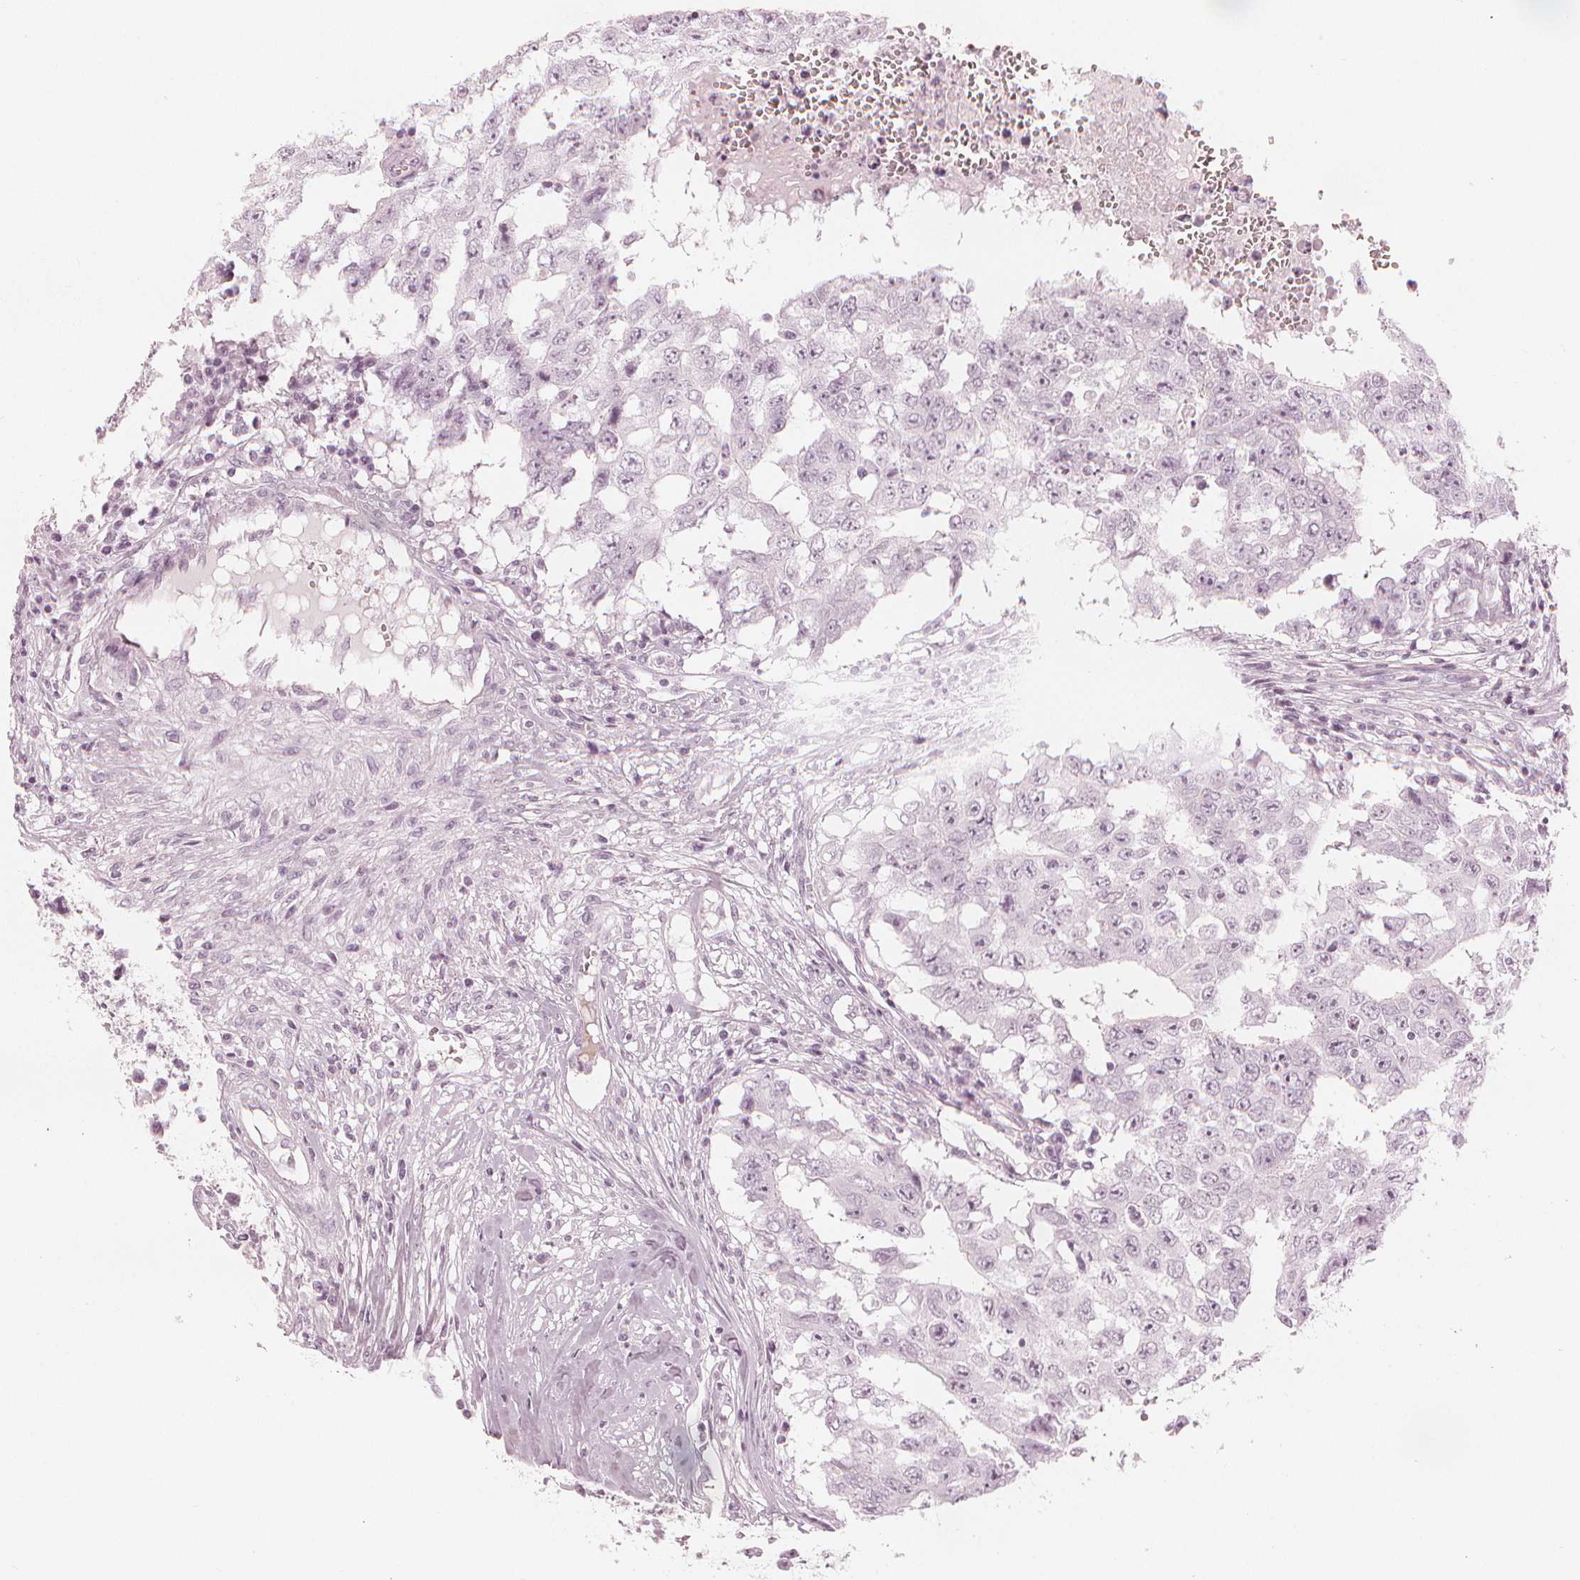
{"staining": {"intensity": "negative", "quantity": "none", "location": "none"}, "tissue": "testis cancer", "cell_type": "Tumor cells", "image_type": "cancer", "snomed": [{"axis": "morphology", "description": "Carcinoma, Embryonal, NOS"}, {"axis": "topography", "description": "Testis"}], "caption": "Immunohistochemistry of human testis embryonal carcinoma exhibits no positivity in tumor cells.", "gene": "PAEP", "patient": {"sex": "male", "age": 36}}